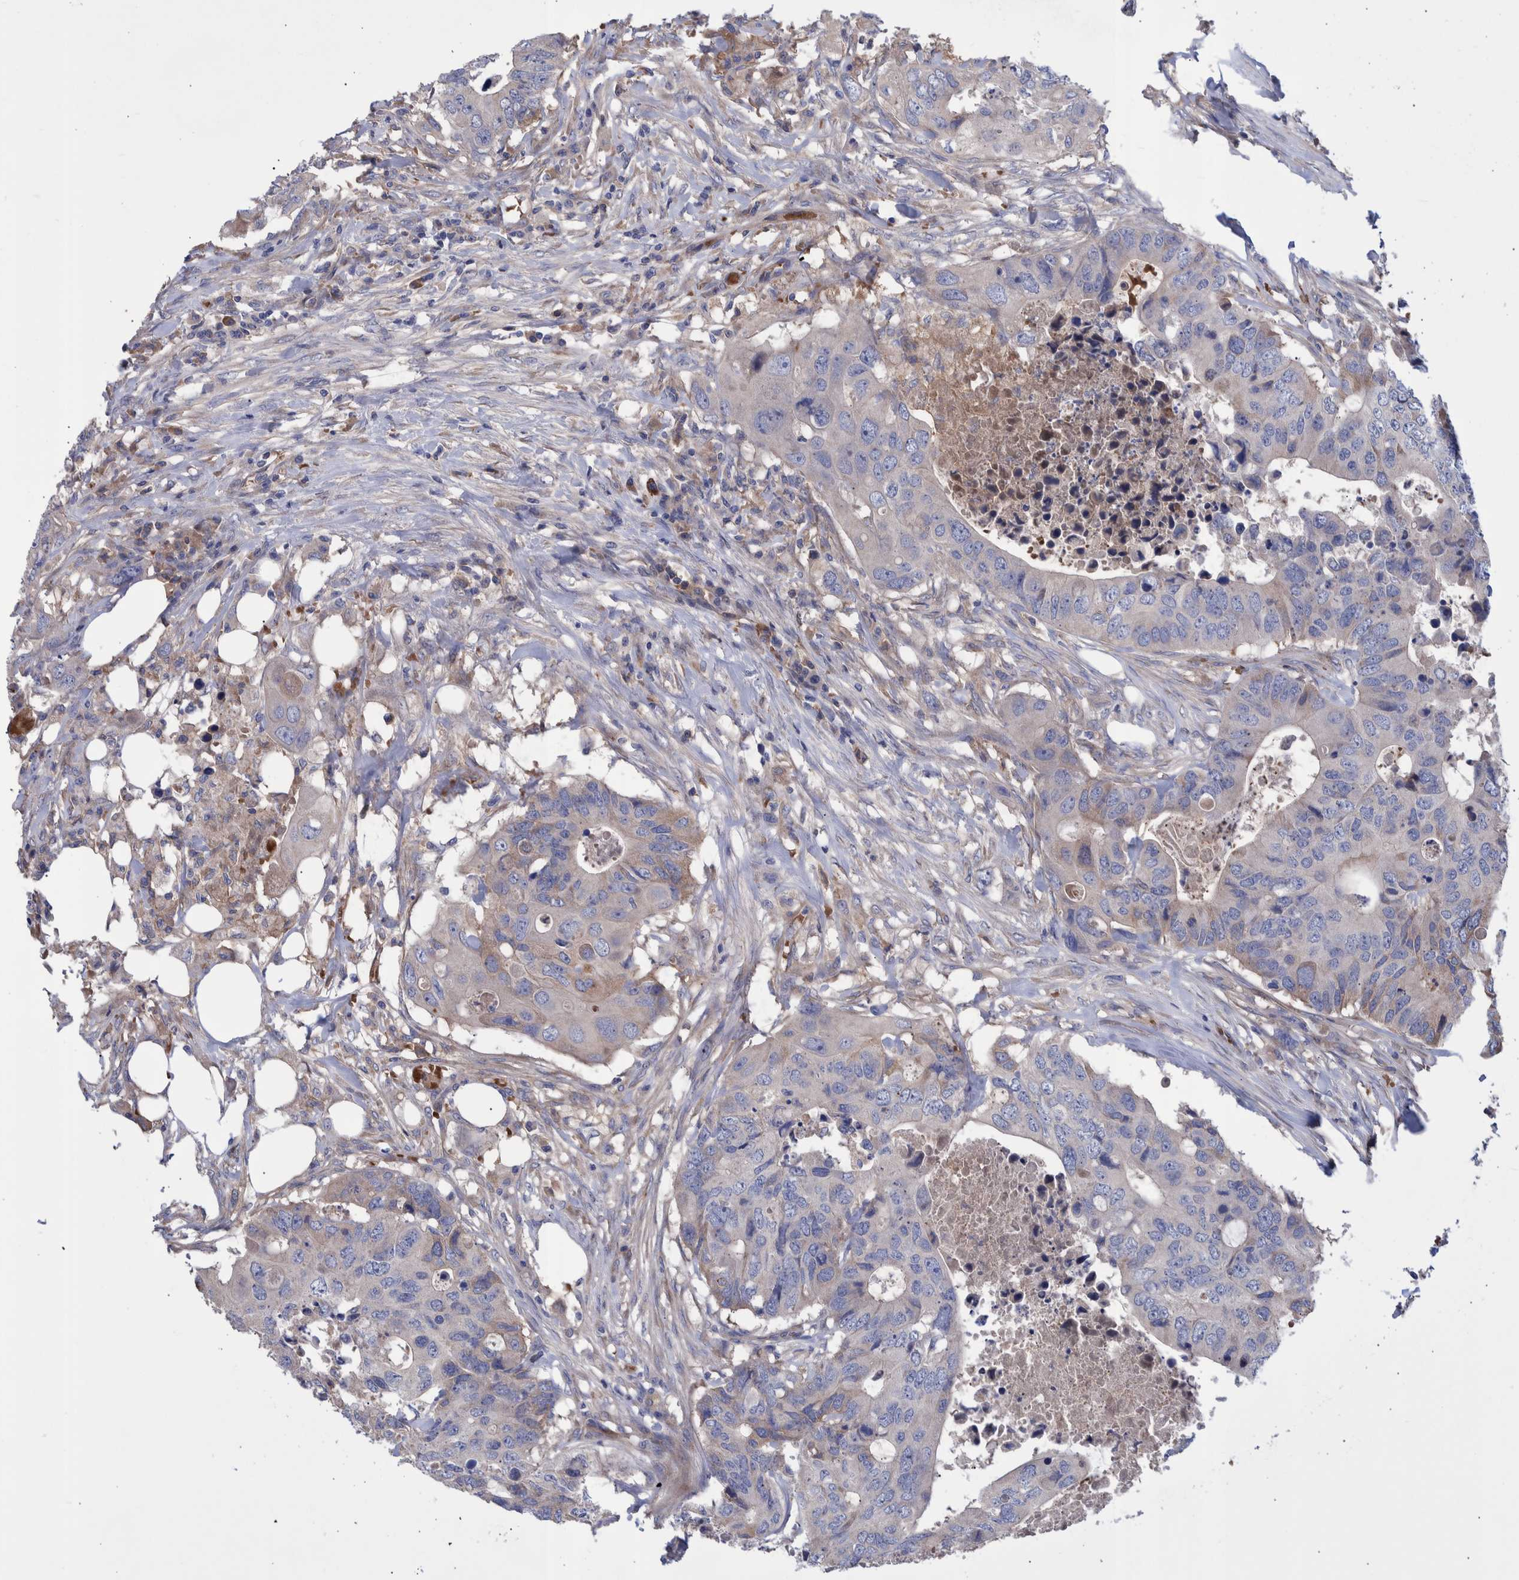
{"staining": {"intensity": "weak", "quantity": "<25%", "location": "cytoplasmic/membranous"}, "tissue": "colorectal cancer", "cell_type": "Tumor cells", "image_type": "cancer", "snomed": [{"axis": "morphology", "description": "Adenocarcinoma, NOS"}, {"axis": "topography", "description": "Colon"}], "caption": "Tumor cells are negative for brown protein staining in colorectal cancer (adenocarcinoma). The staining is performed using DAB (3,3'-diaminobenzidine) brown chromogen with nuclei counter-stained in using hematoxylin.", "gene": "DLL4", "patient": {"sex": "male", "age": 71}}